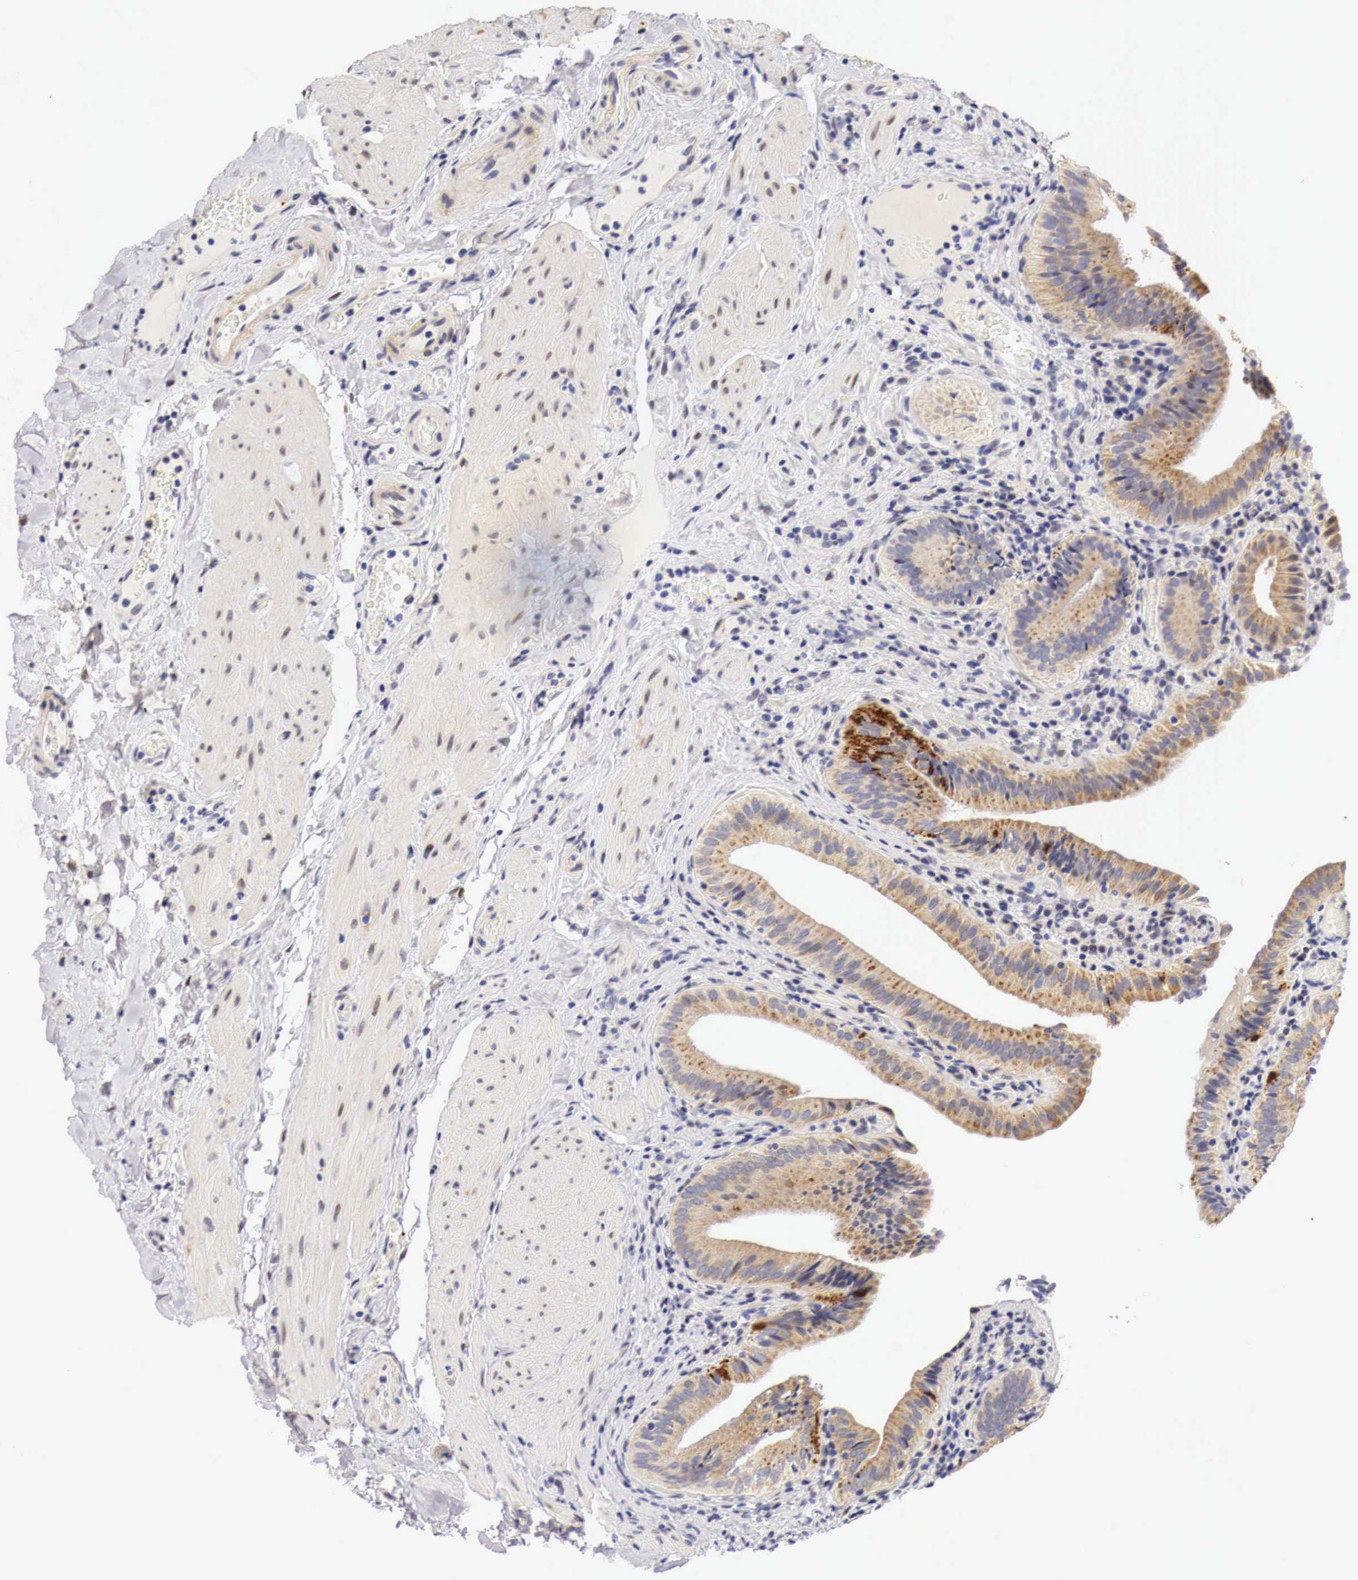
{"staining": {"intensity": "strong", "quantity": "<25%", "location": "cytoplasmic/membranous"}, "tissue": "gallbladder", "cell_type": "Glandular cells", "image_type": "normal", "snomed": [{"axis": "morphology", "description": "Normal tissue, NOS"}, {"axis": "topography", "description": "Gallbladder"}], "caption": "Protein expression analysis of normal human gallbladder reveals strong cytoplasmic/membranous staining in approximately <25% of glandular cells. (DAB (3,3'-diaminobenzidine) IHC, brown staining for protein, blue staining for nuclei).", "gene": "CASP3", "patient": {"sex": "female", "age": 76}}